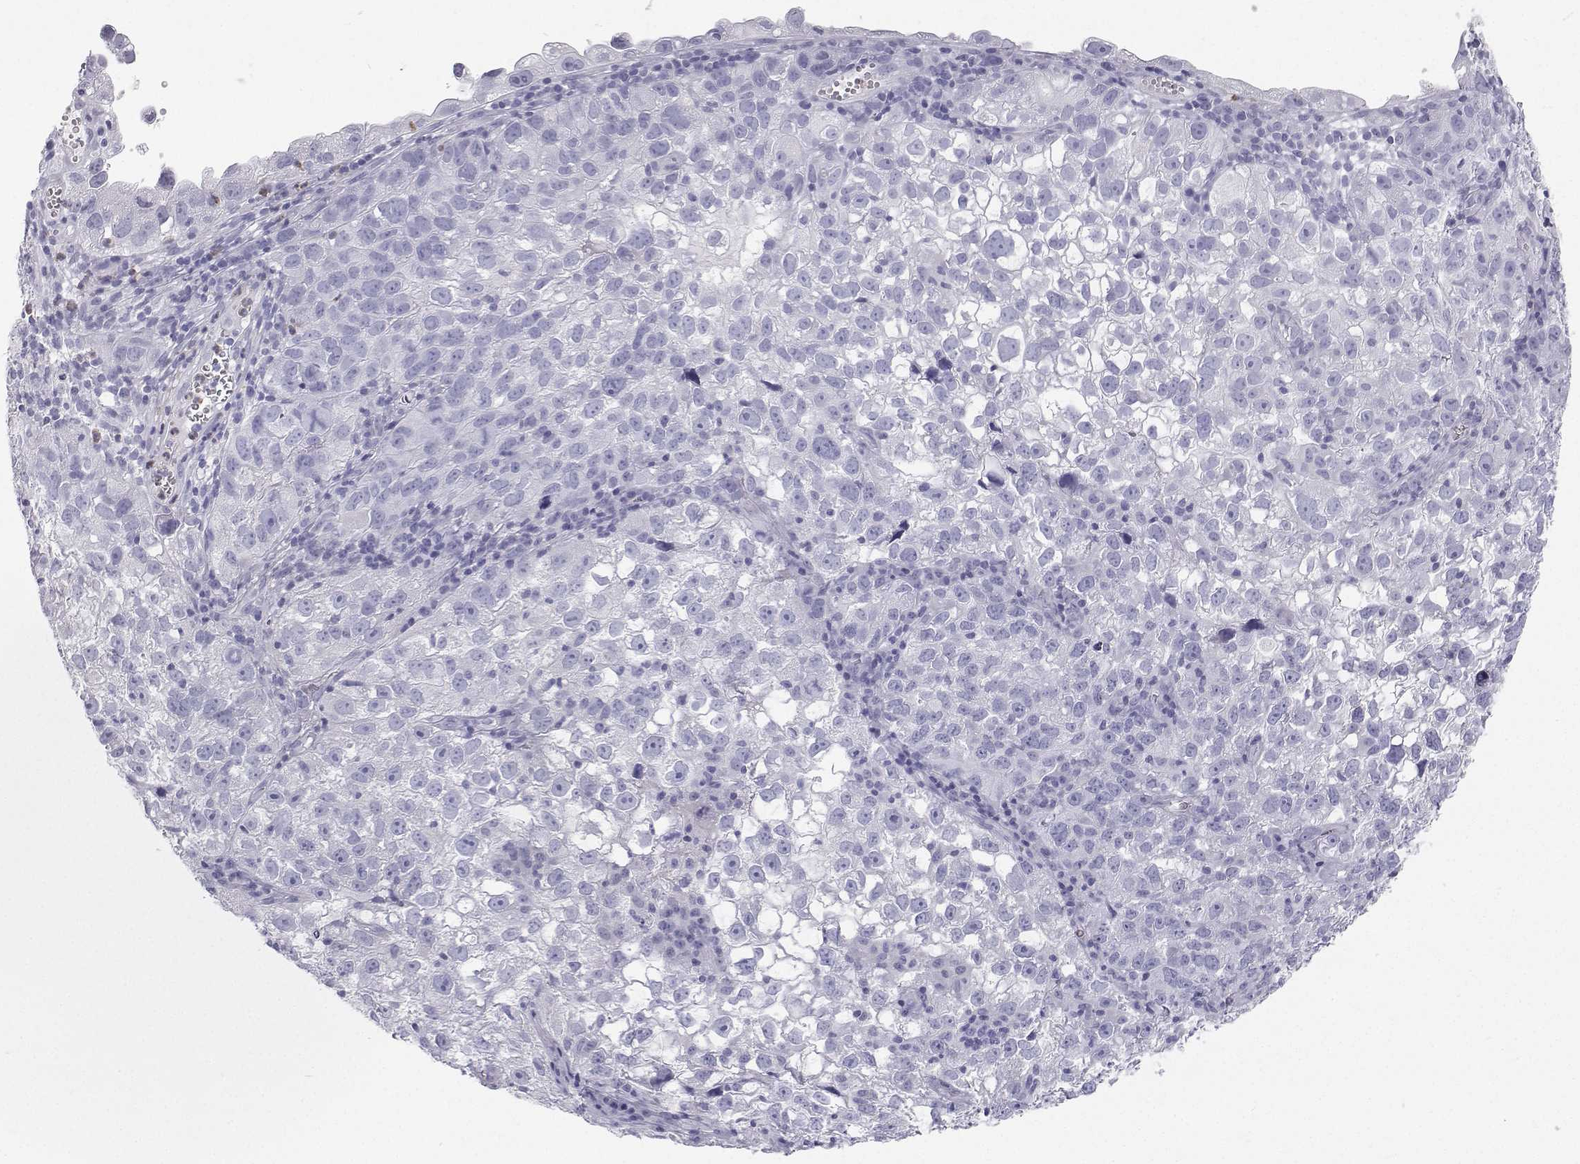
{"staining": {"intensity": "negative", "quantity": "none", "location": "none"}, "tissue": "cervical cancer", "cell_type": "Tumor cells", "image_type": "cancer", "snomed": [{"axis": "morphology", "description": "Squamous cell carcinoma, NOS"}, {"axis": "topography", "description": "Cervix"}], "caption": "Tumor cells show no significant expression in cervical cancer.", "gene": "SFTPB", "patient": {"sex": "female", "age": 55}}